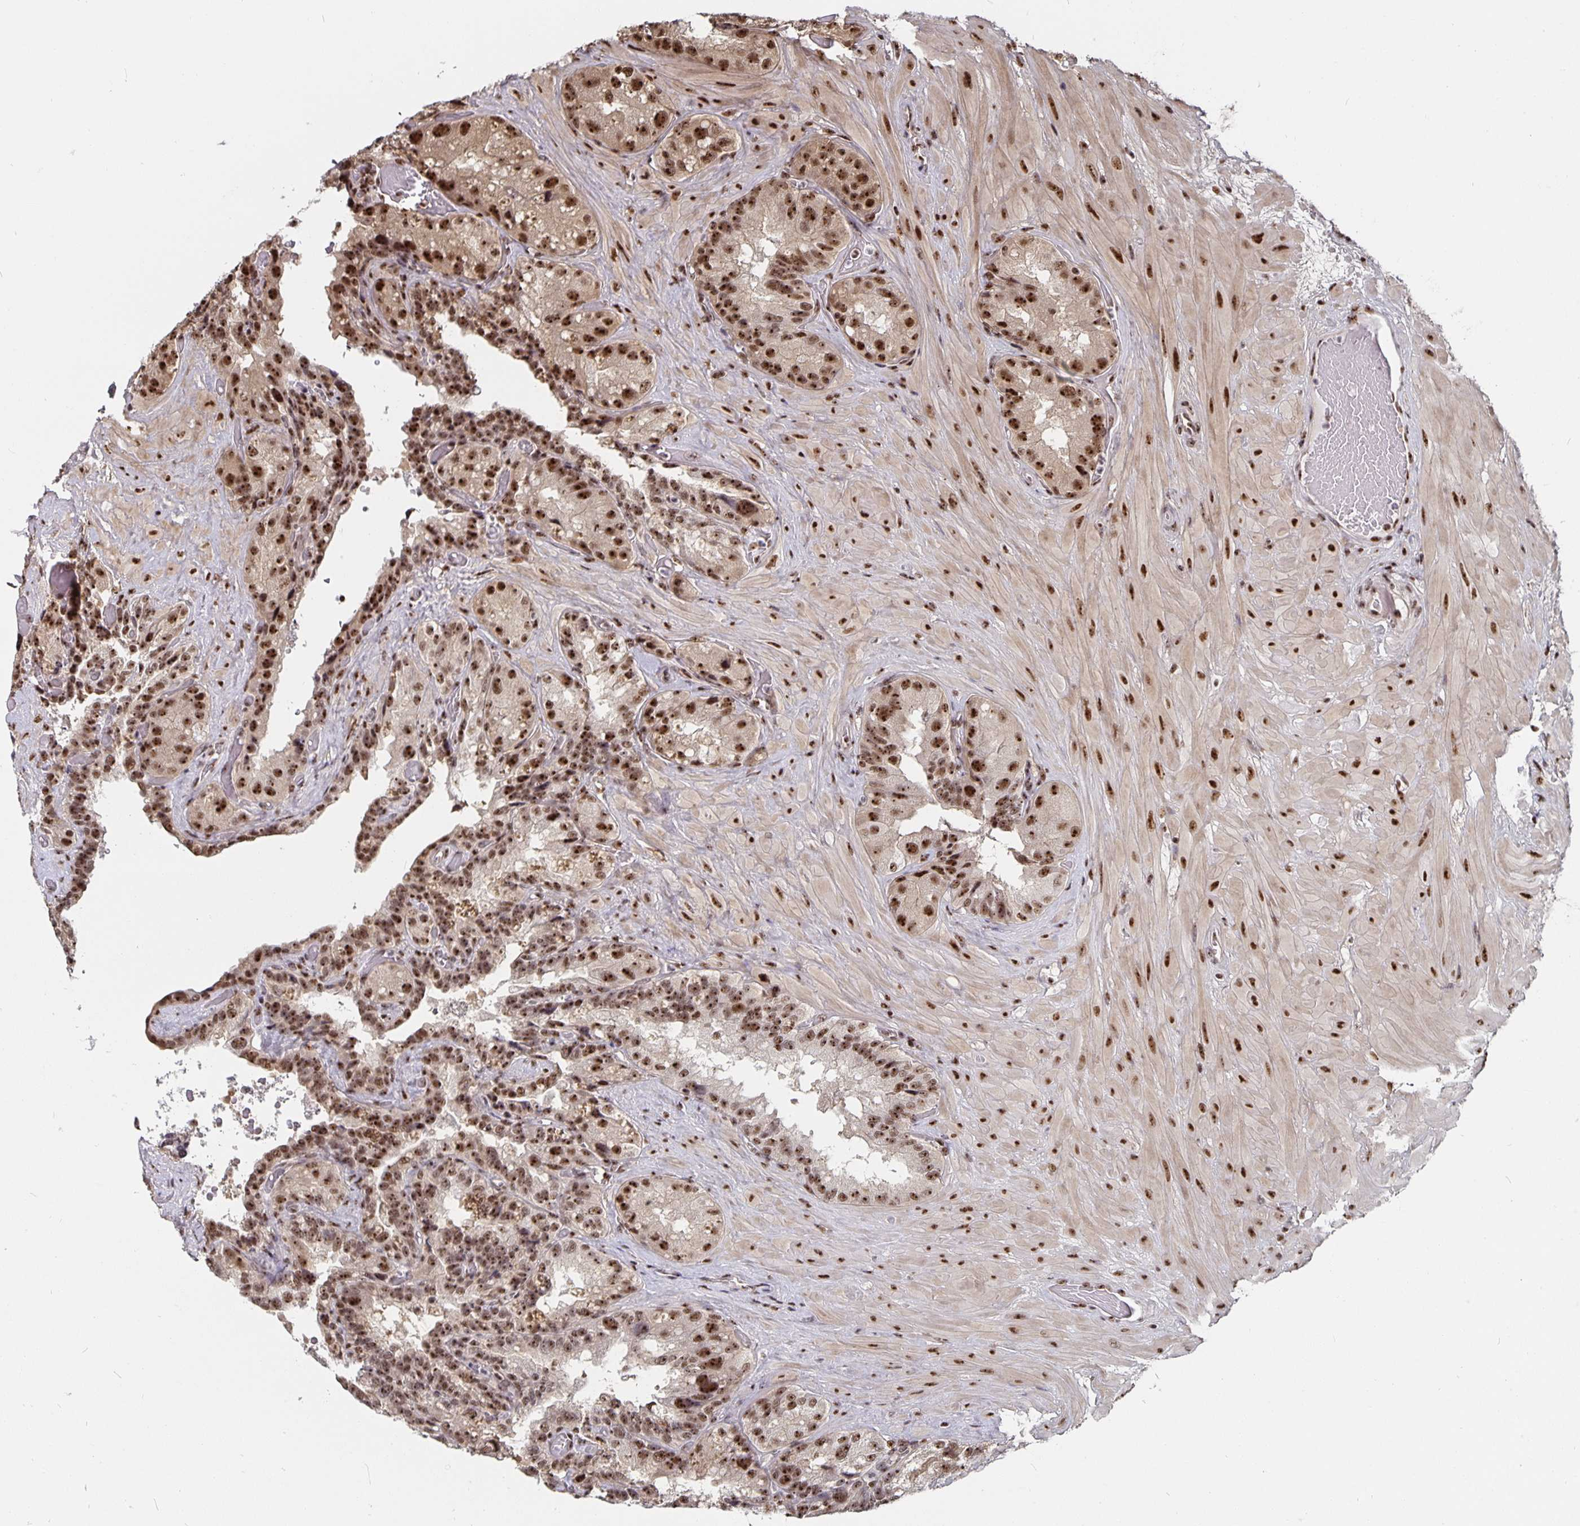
{"staining": {"intensity": "strong", "quantity": ">75%", "location": "nuclear"}, "tissue": "seminal vesicle", "cell_type": "Glandular cells", "image_type": "normal", "snomed": [{"axis": "morphology", "description": "Normal tissue, NOS"}, {"axis": "topography", "description": "Seminal veicle"}], "caption": "About >75% of glandular cells in unremarkable seminal vesicle display strong nuclear protein positivity as visualized by brown immunohistochemical staining.", "gene": "LAS1L", "patient": {"sex": "male", "age": 60}}